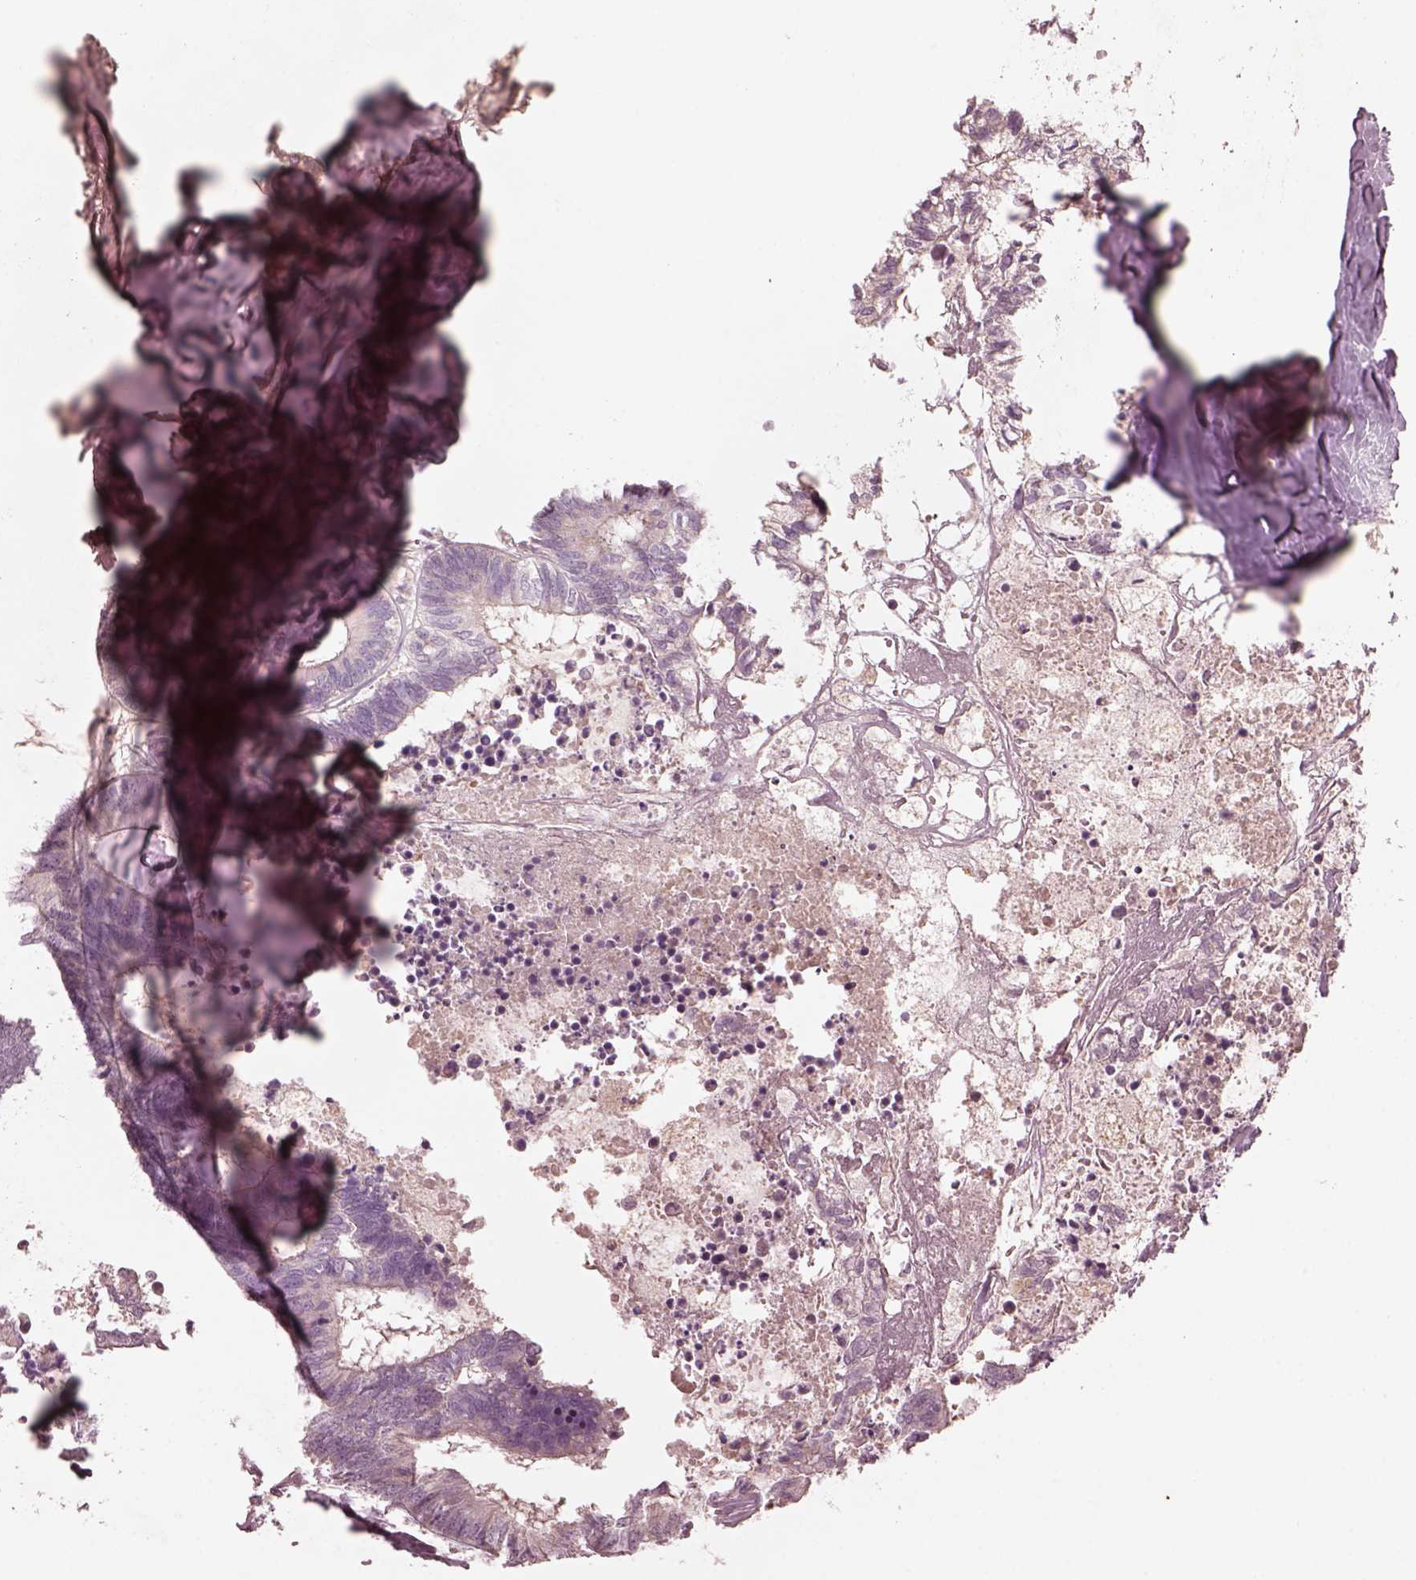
{"staining": {"intensity": "negative", "quantity": "none", "location": "none"}, "tissue": "colorectal cancer", "cell_type": "Tumor cells", "image_type": "cancer", "snomed": [{"axis": "morphology", "description": "Adenocarcinoma, NOS"}, {"axis": "topography", "description": "Colon"}, {"axis": "topography", "description": "Rectum"}], "caption": "The image demonstrates no staining of tumor cells in colorectal cancer.", "gene": "VWA5B1", "patient": {"sex": "male", "age": 57}}